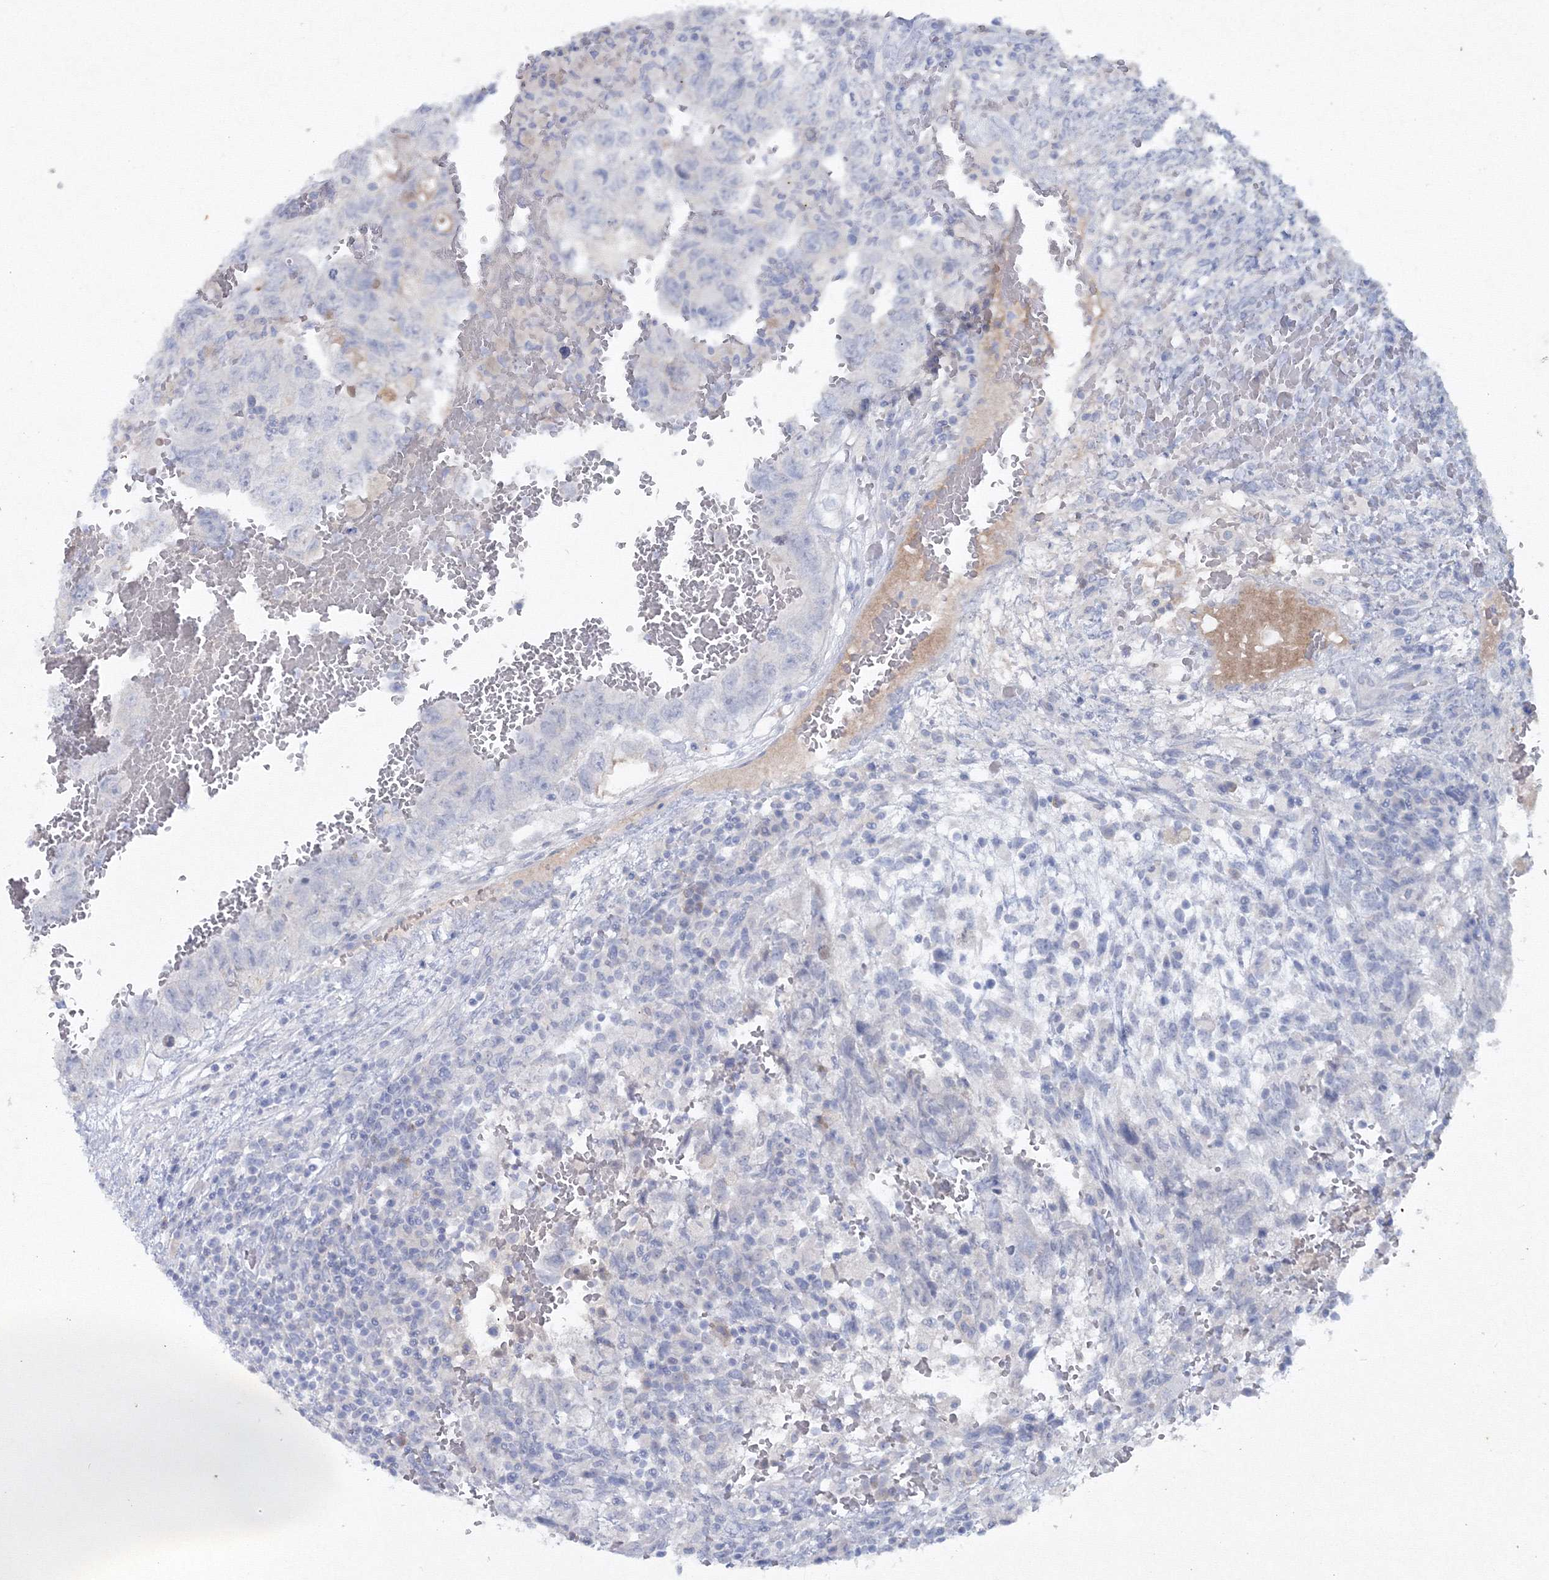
{"staining": {"intensity": "negative", "quantity": "none", "location": "none"}, "tissue": "testis cancer", "cell_type": "Tumor cells", "image_type": "cancer", "snomed": [{"axis": "morphology", "description": "Carcinoma, Embryonal, NOS"}, {"axis": "topography", "description": "Testis"}], "caption": "Tumor cells are negative for brown protein staining in testis embryonal carcinoma.", "gene": "GCKR", "patient": {"sex": "male", "age": 36}}